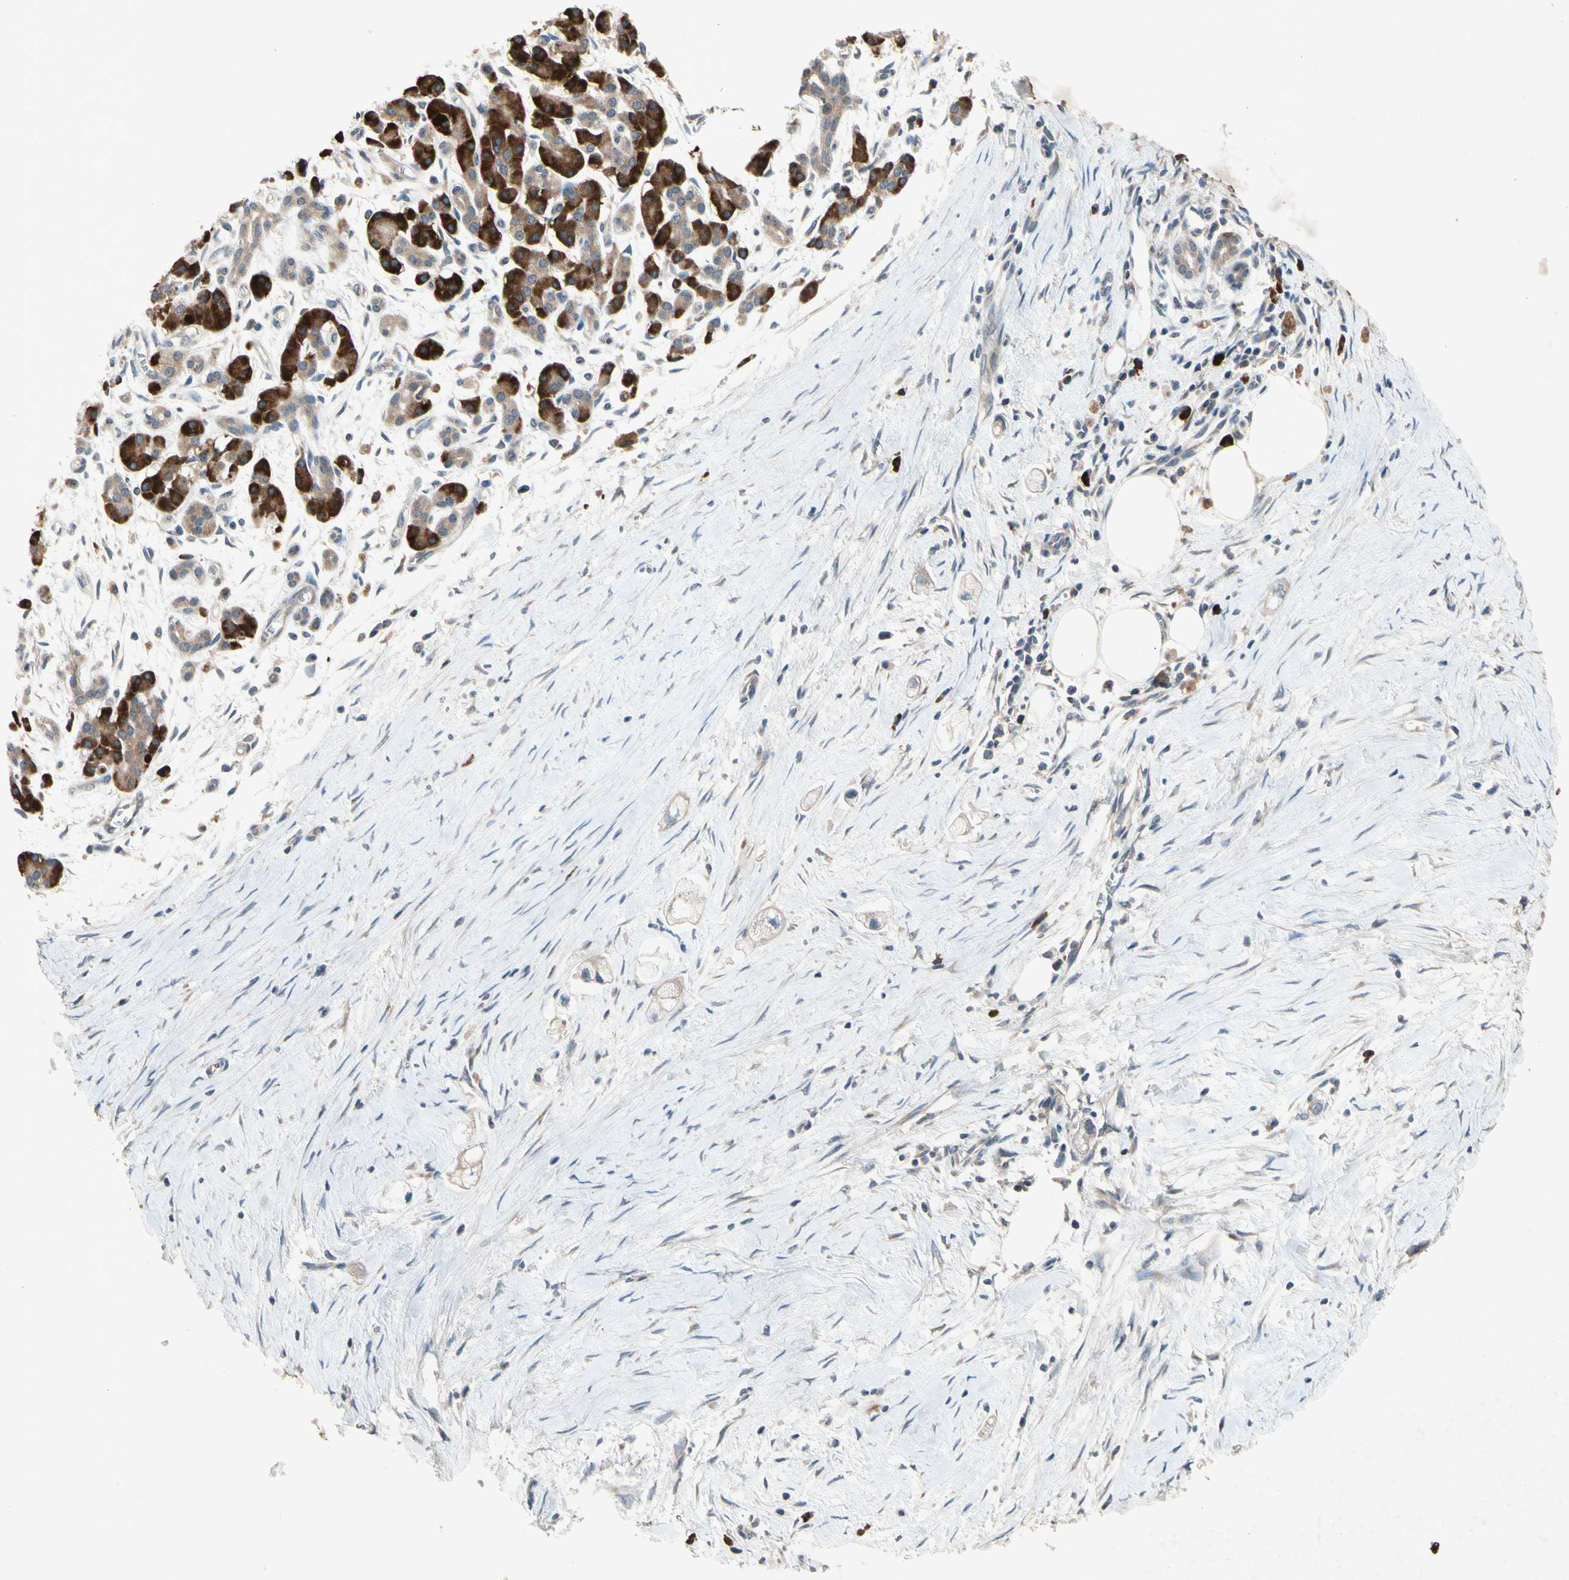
{"staining": {"intensity": "strong", "quantity": ">75%", "location": "cytoplasmic/membranous"}, "tissue": "pancreatic cancer", "cell_type": "Tumor cells", "image_type": "cancer", "snomed": [{"axis": "morphology", "description": "Adenocarcinoma, NOS"}, {"axis": "topography", "description": "Pancreas"}], "caption": "Immunohistochemical staining of adenocarcinoma (pancreatic) reveals high levels of strong cytoplasmic/membranous protein expression in about >75% of tumor cells.", "gene": "PRDX4", "patient": {"sex": "male", "age": 74}}